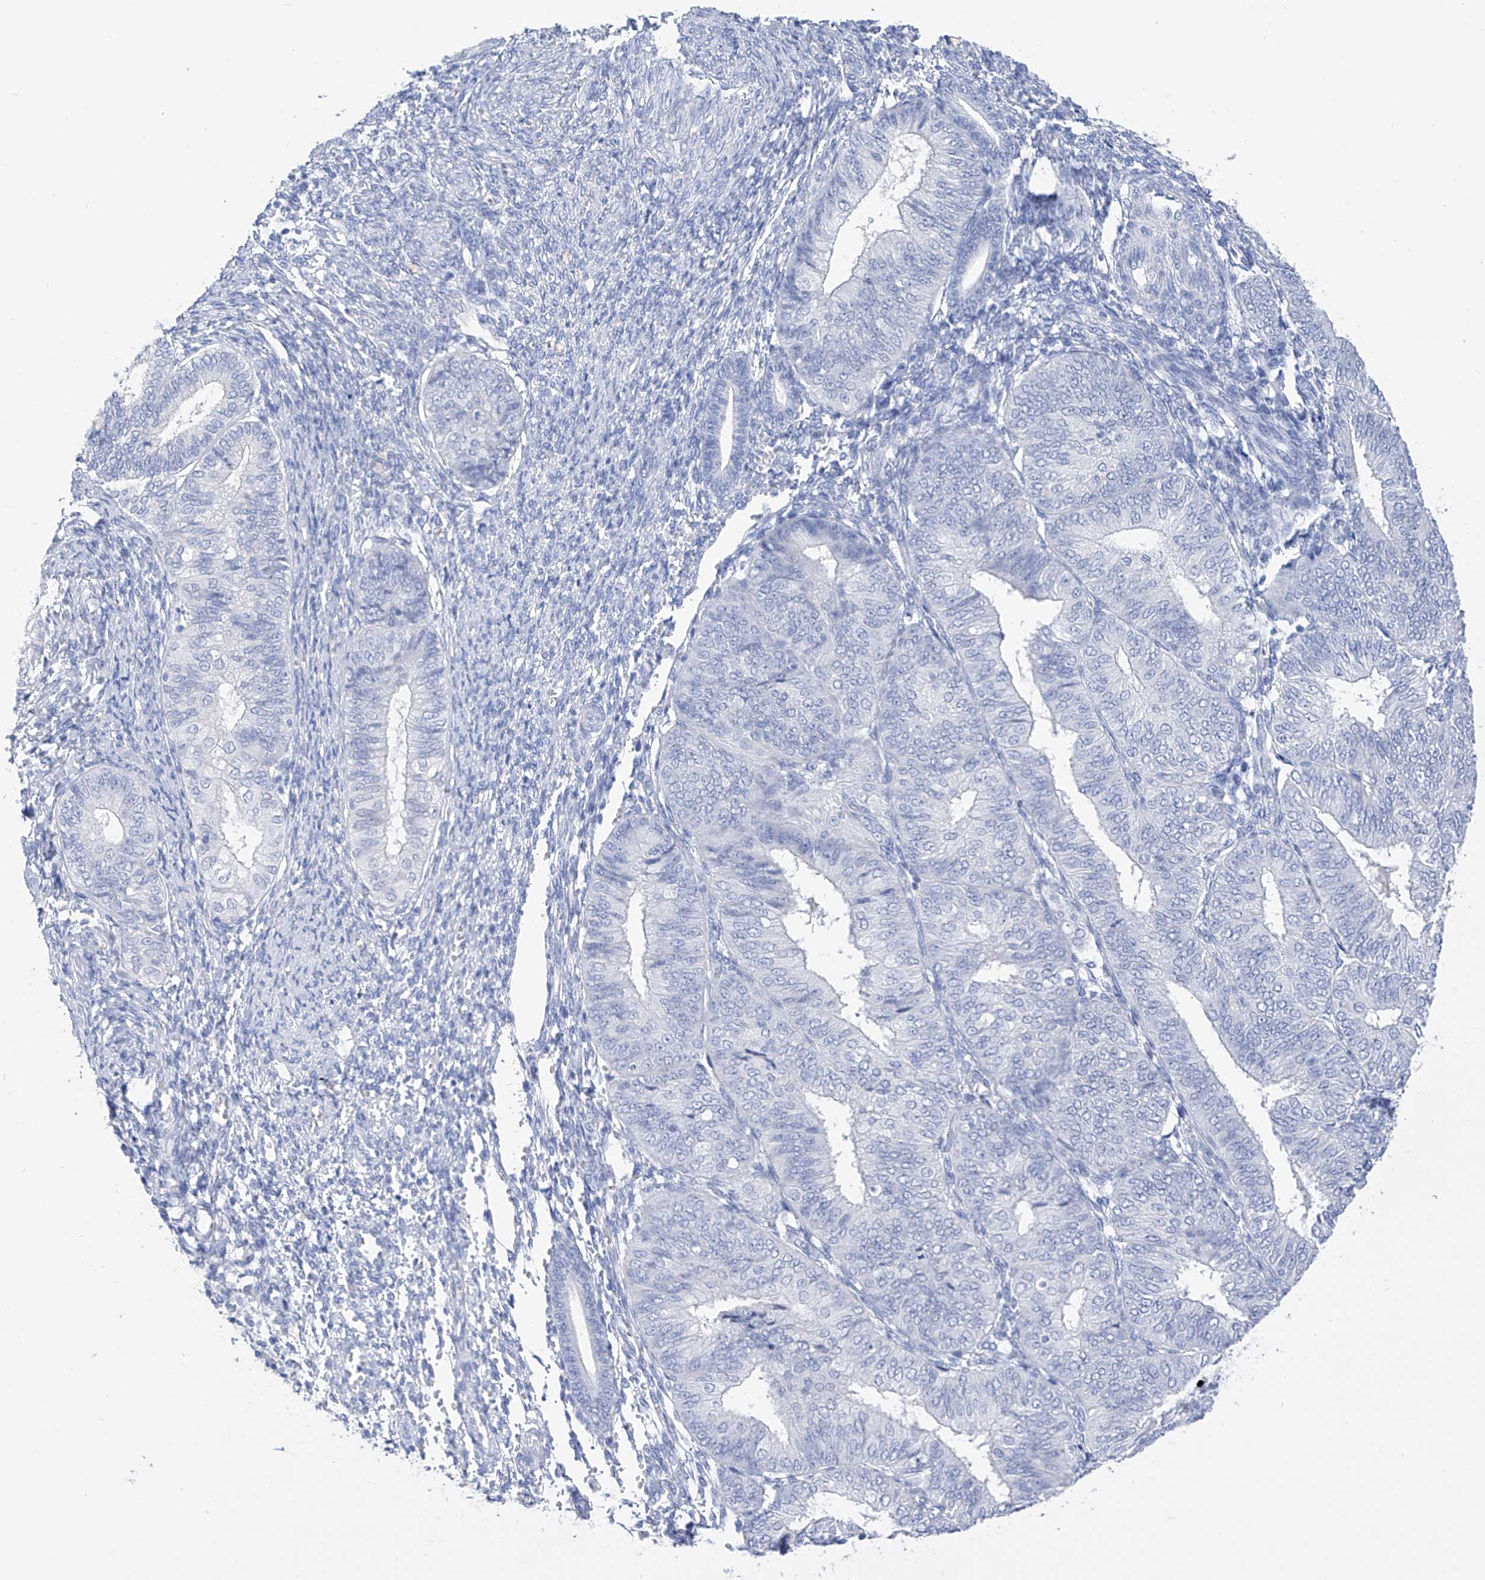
{"staining": {"intensity": "negative", "quantity": "none", "location": "none"}, "tissue": "endometrial cancer", "cell_type": "Tumor cells", "image_type": "cancer", "snomed": [{"axis": "morphology", "description": "Adenocarcinoma, NOS"}, {"axis": "topography", "description": "Endometrium"}], "caption": "Immunohistochemistry image of human endometrial adenocarcinoma stained for a protein (brown), which demonstrates no positivity in tumor cells. The staining is performed using DAB (3,3'-diaminobenzidine) brown chromogen with nuclei counter-stained in using hematoxylin.", "gene": "ADRA1A", "patient": {"sex": "female", "age": 58}}